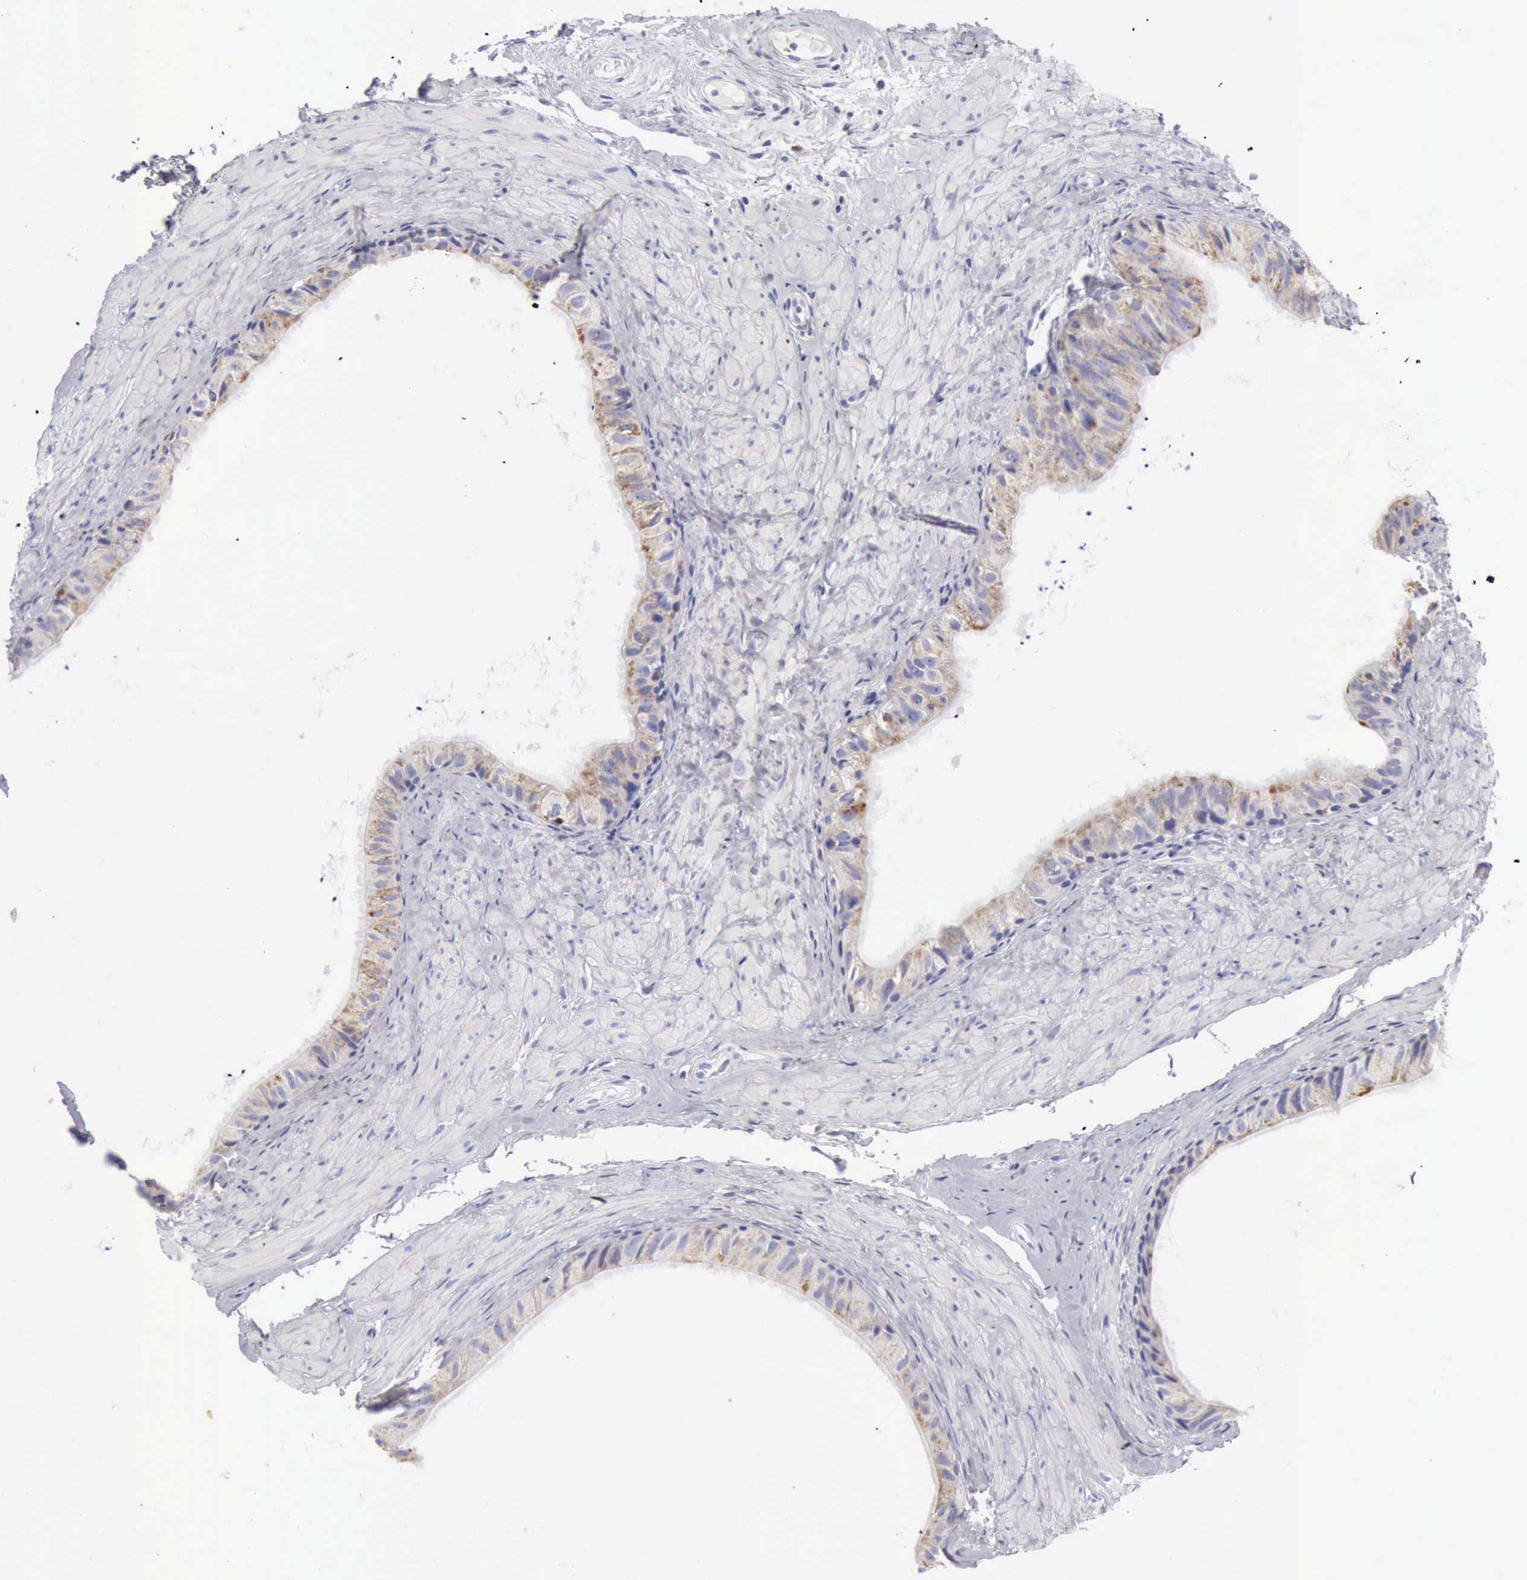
{"staining": {"intensity": "moderate", "quantity": "25%-75%", "location": "cytoplasmic/membranous"}, "tissue": "epididymis", "cell_type": "Glandular cells", "image_type": "normal", "snomed": [{"axis": "morphology", "description": "Normal tissue, NOS"}, {"axis": "topography", "description": "Epididymis"}], "caption": "This micrograph exhibits unremarkable epididymis stained with immunohistochemistry to label a protein in brown. The cytoplasmic/membranous of glandular cells show moderate positivity for the protein. Nuclei are counter-stained blue.", "gene": "CTSS", "patient": {"sex": "male", "age": 77}}